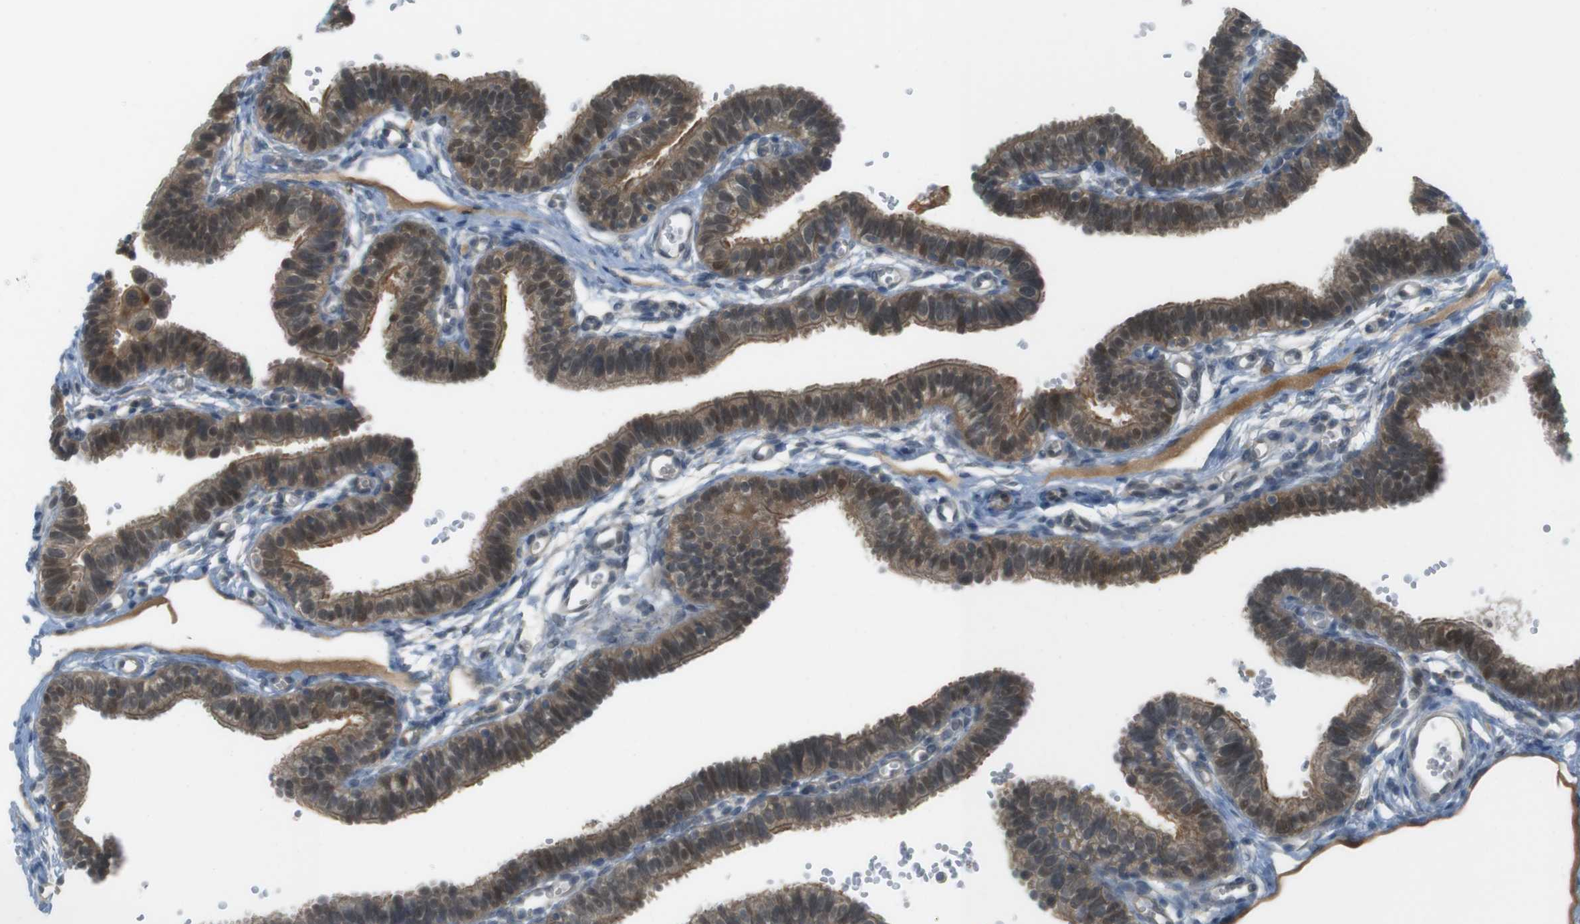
{"staining": {"intensity": "moderate", "quantity": ">75%", "location": "cytoplasmic/membranous"}, "tissue": "fallopian tube", "cell_type": "Glandular cells", "image_type": "normal", "snomed": [{"axis": "morphology", "description": "Normal tissue, NOS"}, {"axis": "topography", "description": "Fallopian tube"}, {"axis": "topography", "description": "Placenta"}], "caption": "Immunohistochemical staining of normal fallopian tube reveals moderate cytoplasmic/membranous protein staining in about >75% of glandular cells.", "gene": "ZDHHC20", "patient": {"sex": "female", "age": 34}}